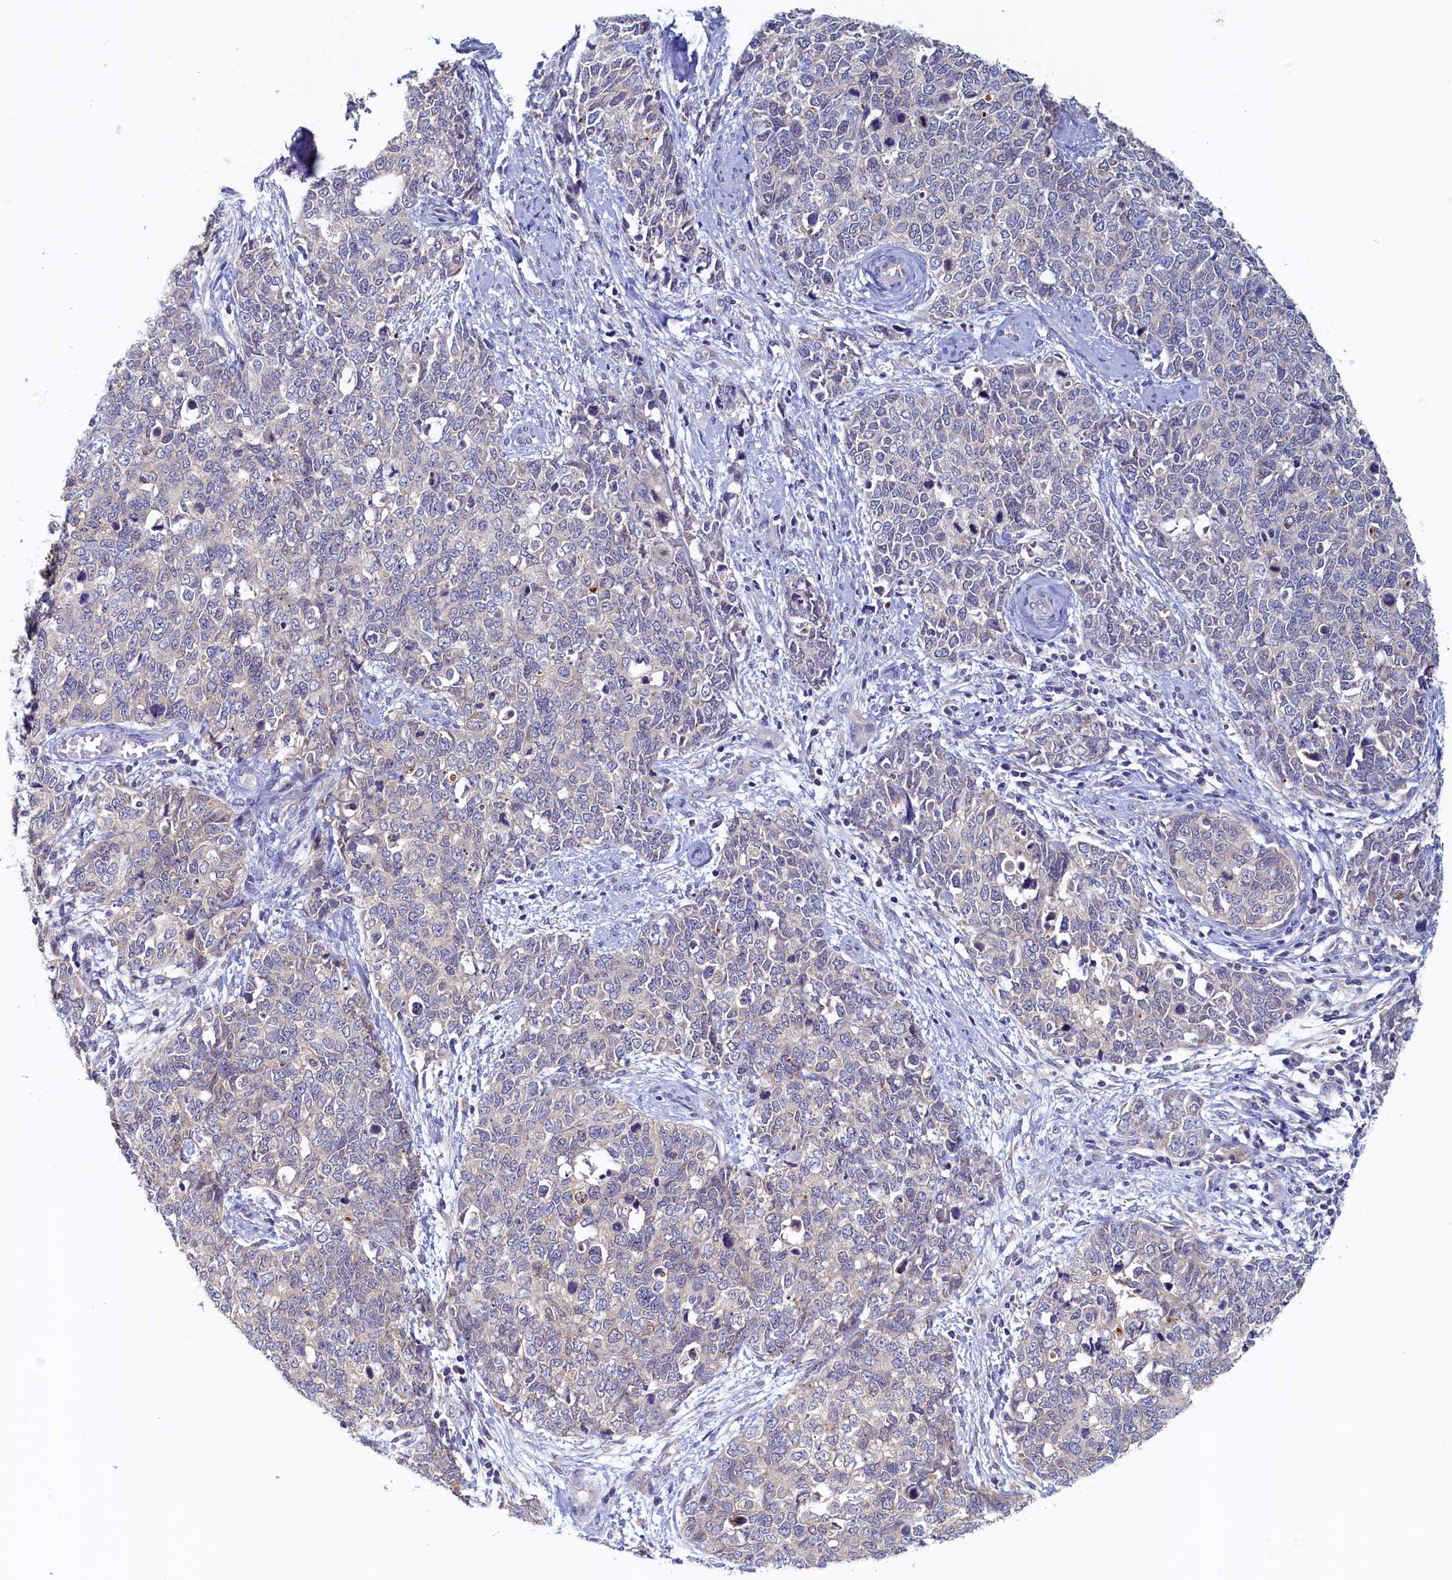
{"staining": {"intensity": "negative", "quantity": "none", "location": "none"}, "tissue": "cervical cancer", "cell_type": "Tumor cells", "image_type": "cancer", "snomed": [{"axis": "morphology", "description": "Squamous cell carcinoma, NOS"}, {"axis": "topography", "description": "Cervix"}], "caption": "Immunohistochemistry (IHC) of cervical squamous cell carcinoma exhibits no expression in tumor cells.", "gene": "DTD1", "patient": {"sex": "female", "age": 63}}